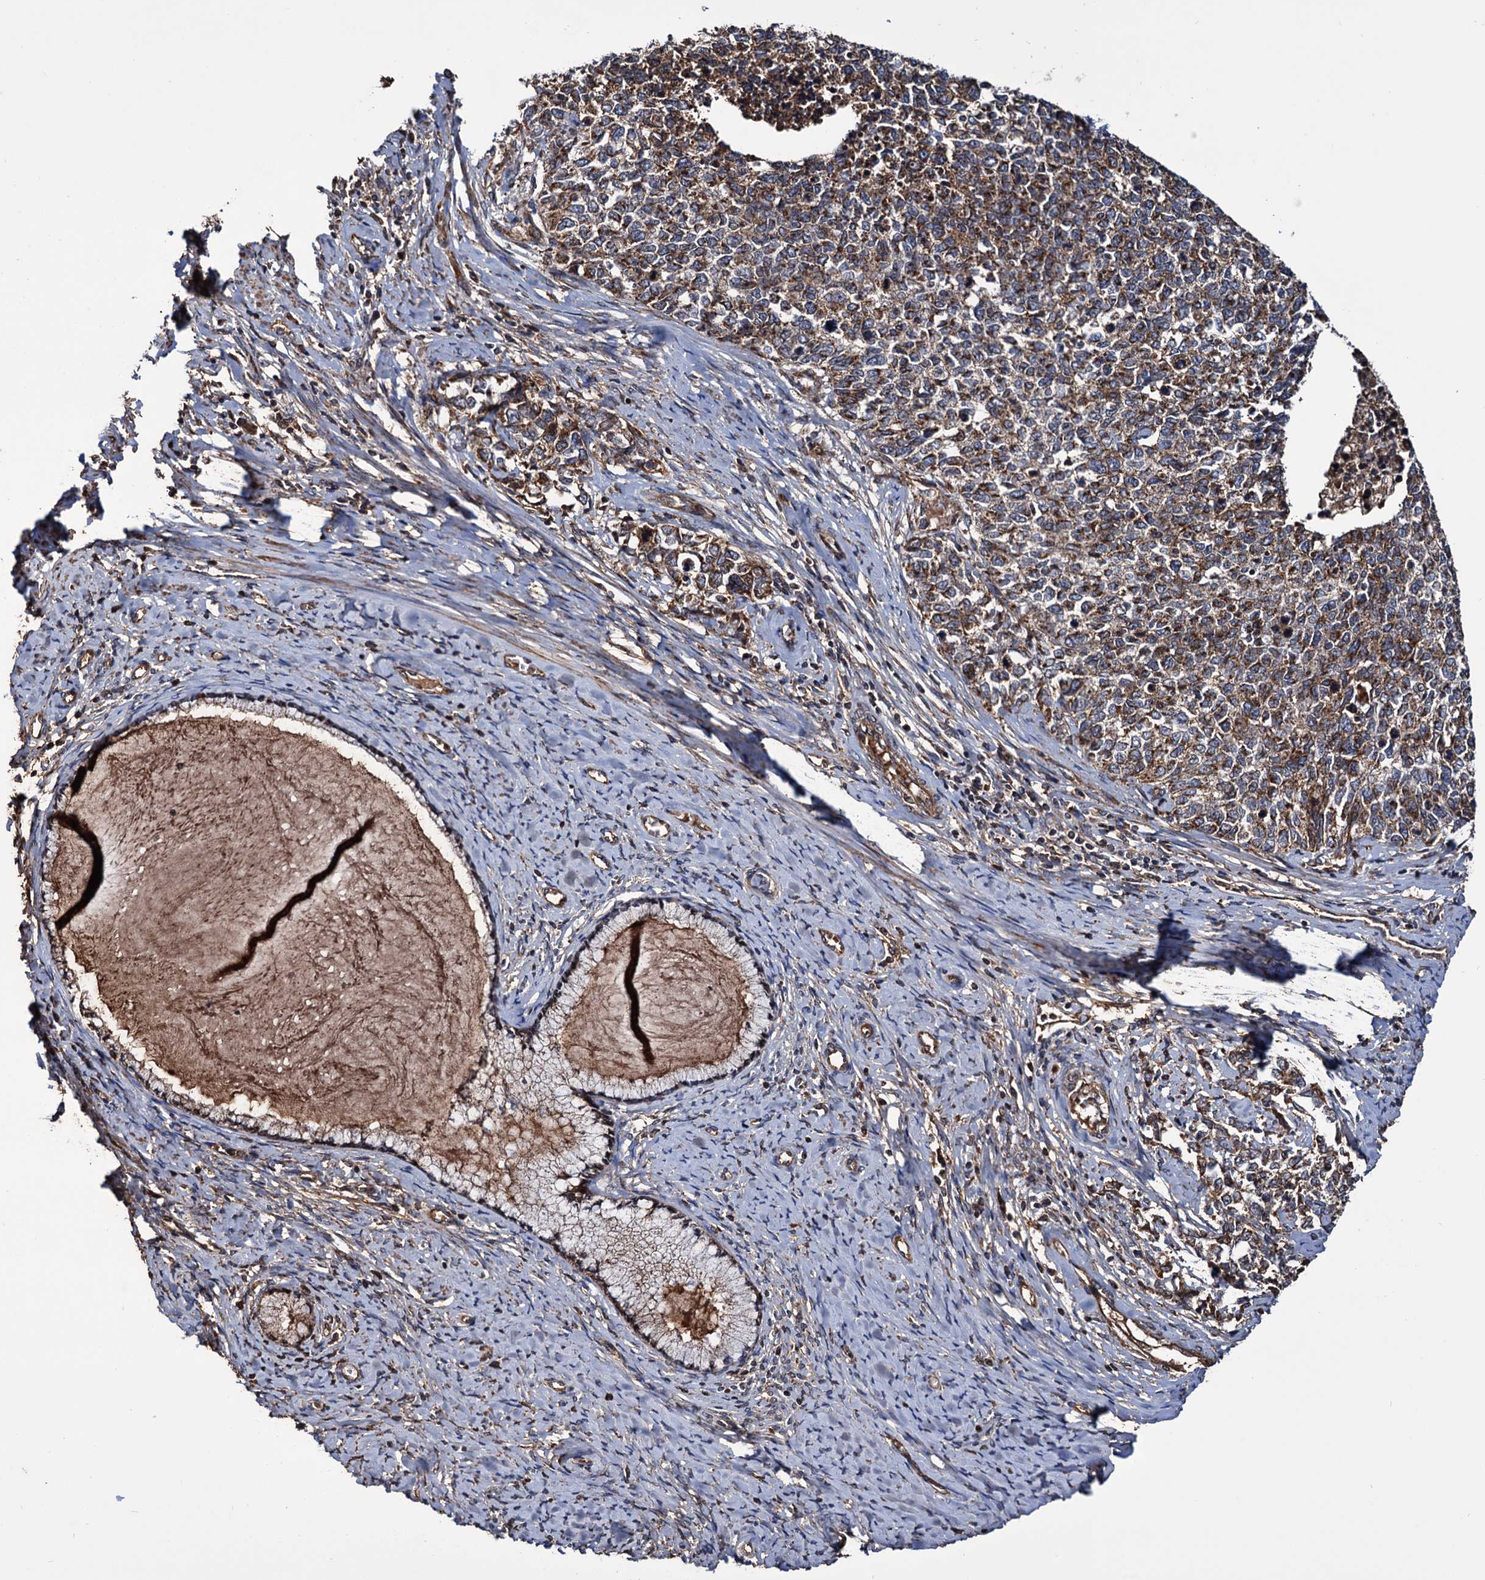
{"staining": {"intensity": "moderate", "quantity": ">75%", "location": "cytoplasmic/membranous"}, "tissue": "cervical cancer", "cell_type": "Tumor cells", "image_type": "cancer", "snomed": [{"axis": "morphology", "description": "Squamous cell carcinoma, NOS"}, {"axis": "topography", "description": "Cervix"}], "caption": "Protein staining of squamous cell carcinoma (cervical) tissue demonstrates moderate cytoplasmic/membranous staining in about >75% of tumor cells.", "gene": "MRPL42", "patient": {"sex": "female", "age": 63}}